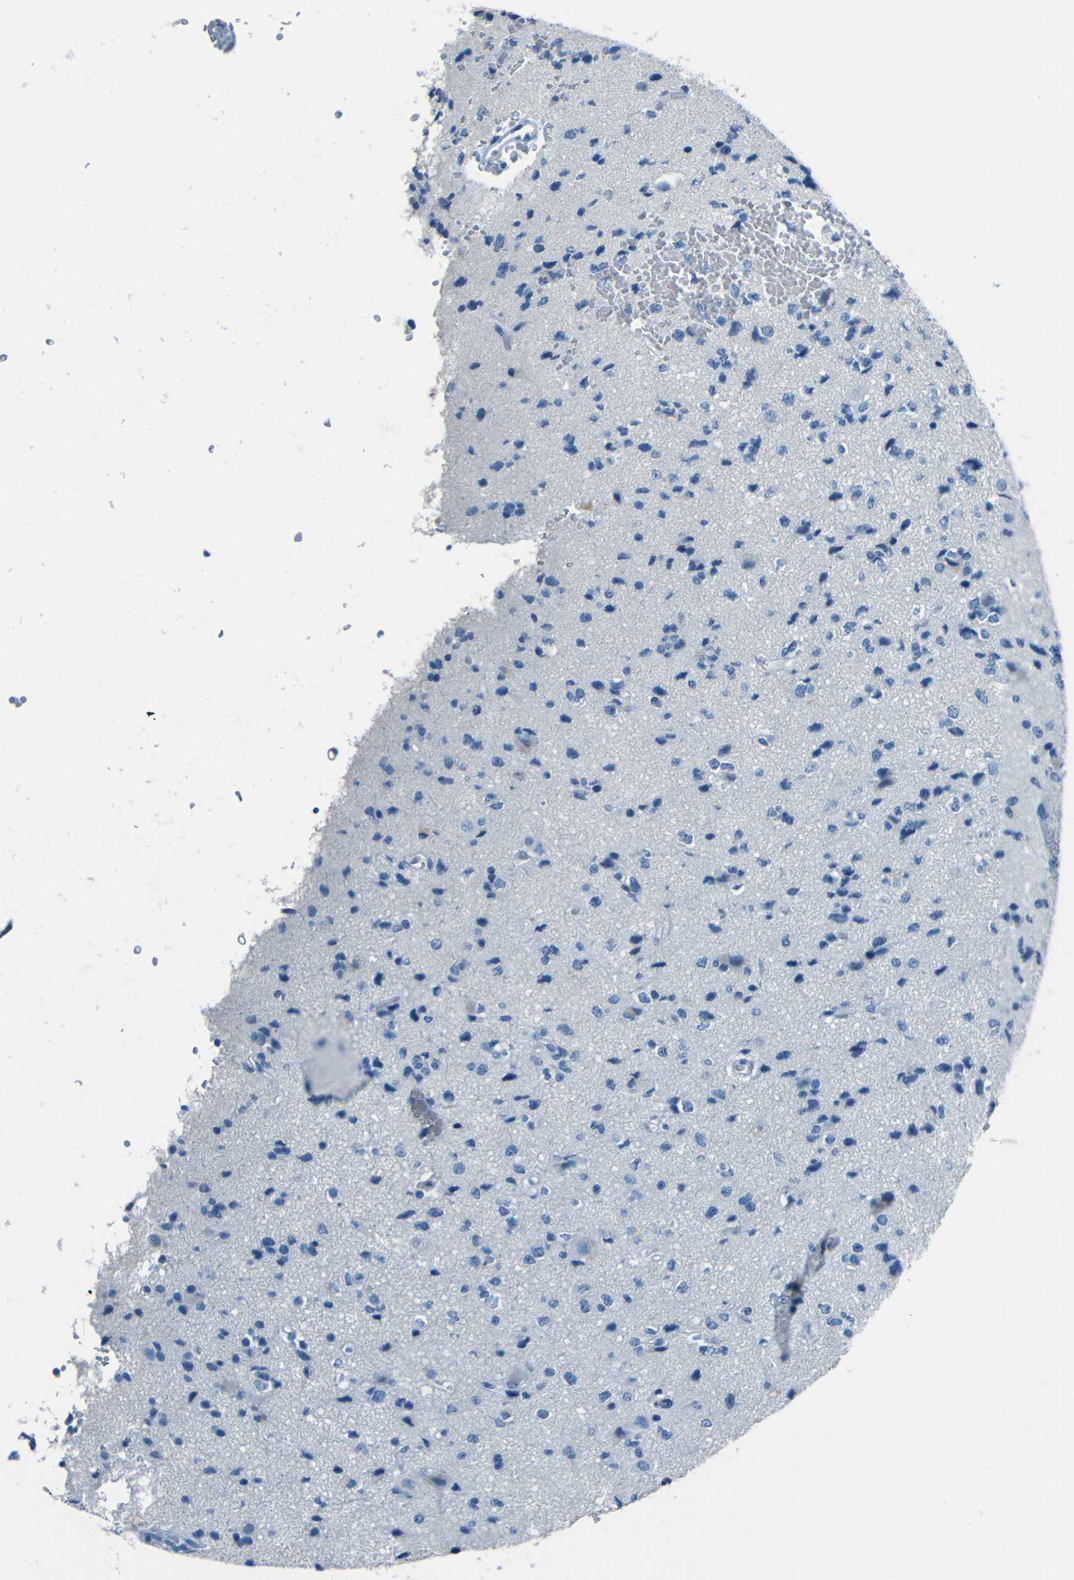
{"staining": {"intensity": "negative", "quantity": "none", "location": "none"}, "tissue": "glioma", "cell_type": "Tumor cells", "image_type": "cancer", "snomed": [{"axis": "morphology", "description": "Glioma, malignant, High grade"}, {"axis": "topography", "description": "pancreas cauda"}], "caption": "Glioma was stained to show a protein in brown. There is no significant positivity in tumor cells.", "gene": "FBN2", "patient": {"sex": "male", "age": 60}}